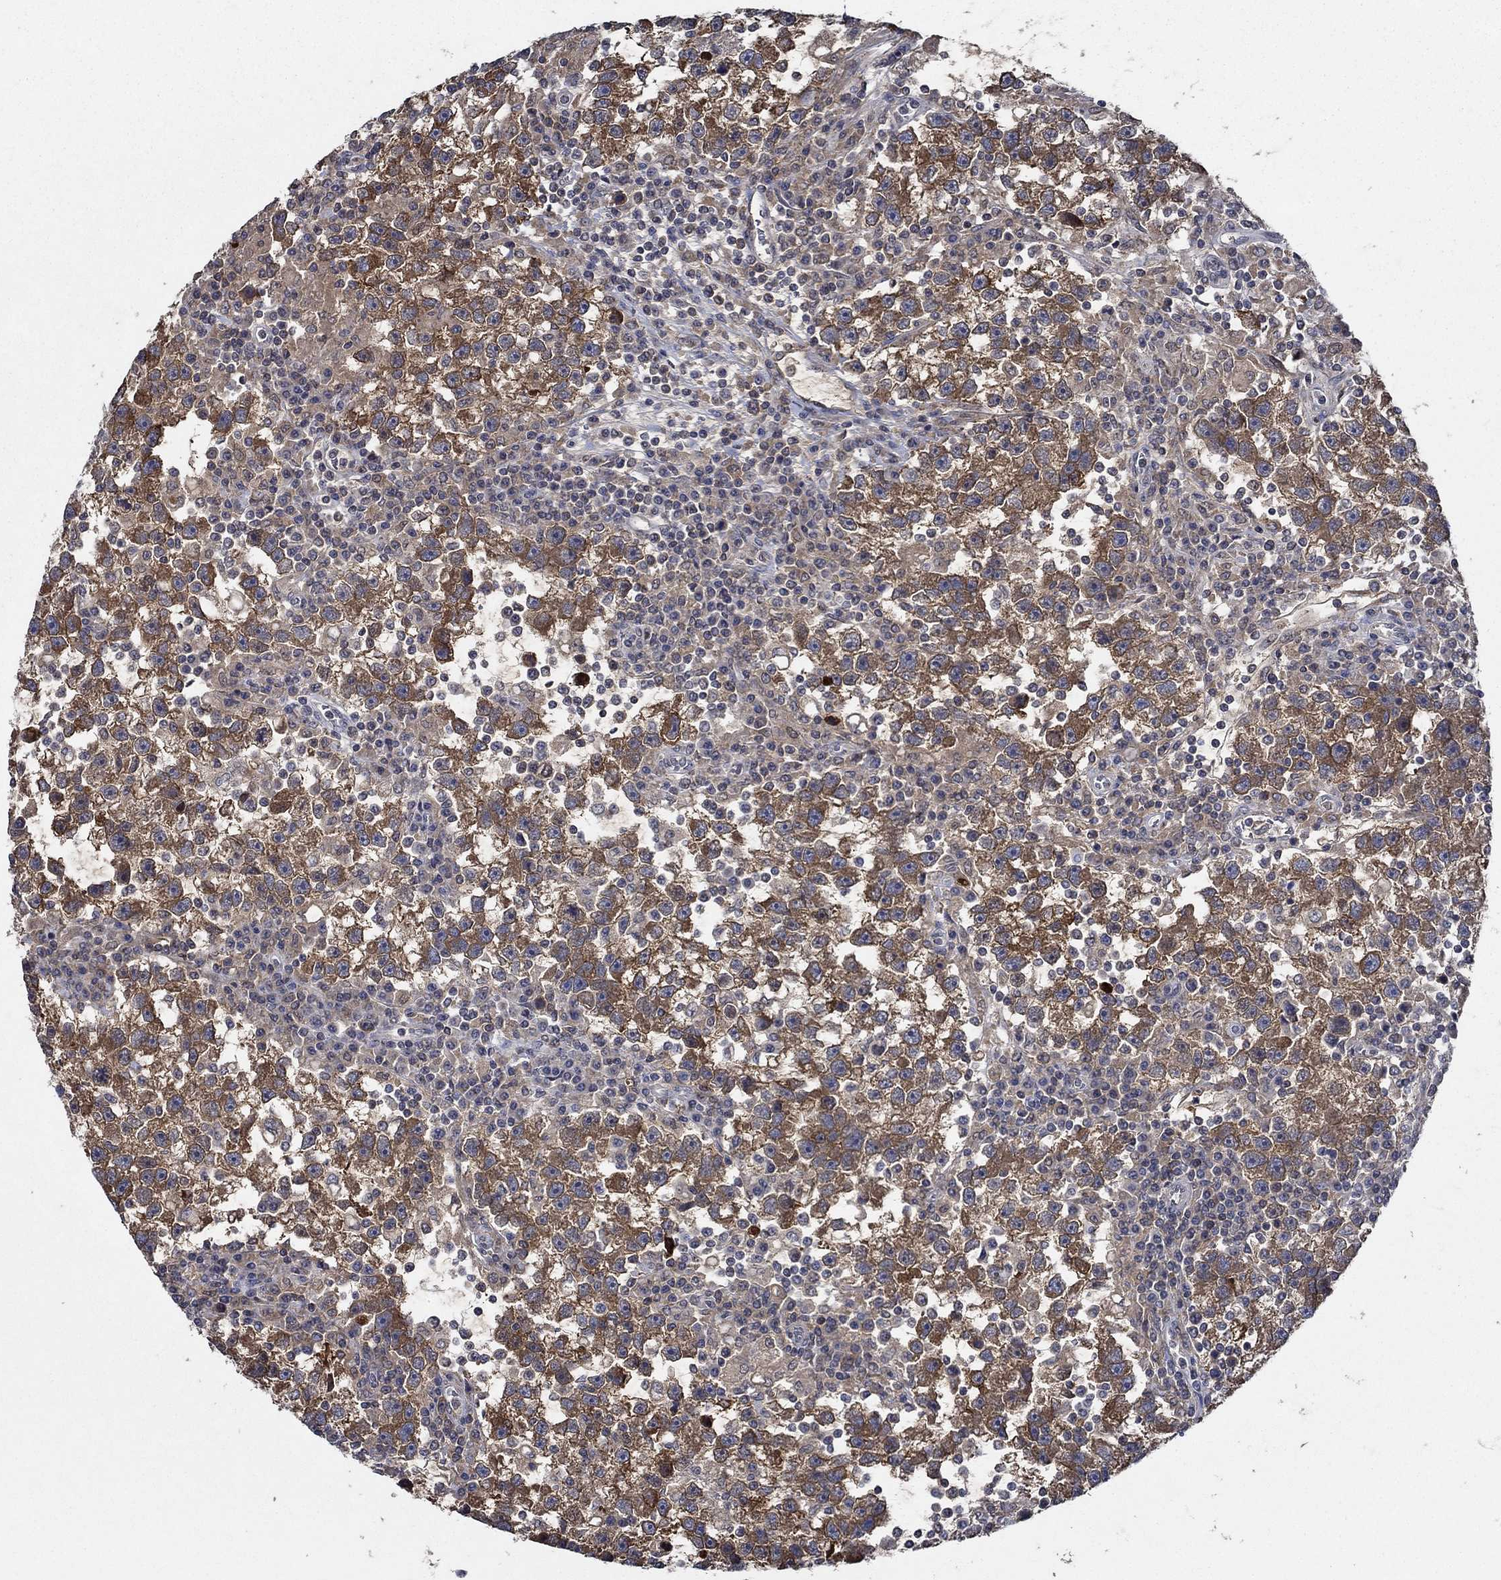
{"staining": {"intensity": "strong", "quantity": ">75%", "location": "cytoplasmic/membranous"}, "tissue": "testis cancer", "cell_type": "Tumor cells", "image_type": "cancer", "snomed": [{"axis": "morphology", "description": "Seminoma, NOS"}, {"axis": "topography", "description": "Testis"}], "caption": "Strong cytoplasmic/membranous positivity for a protein is present in about >75% of tumor cells of testis seminoma using immunohistochemistry (IHC).", "gene": "DACT1", "patient": {"sex": "male", "age": 47}}